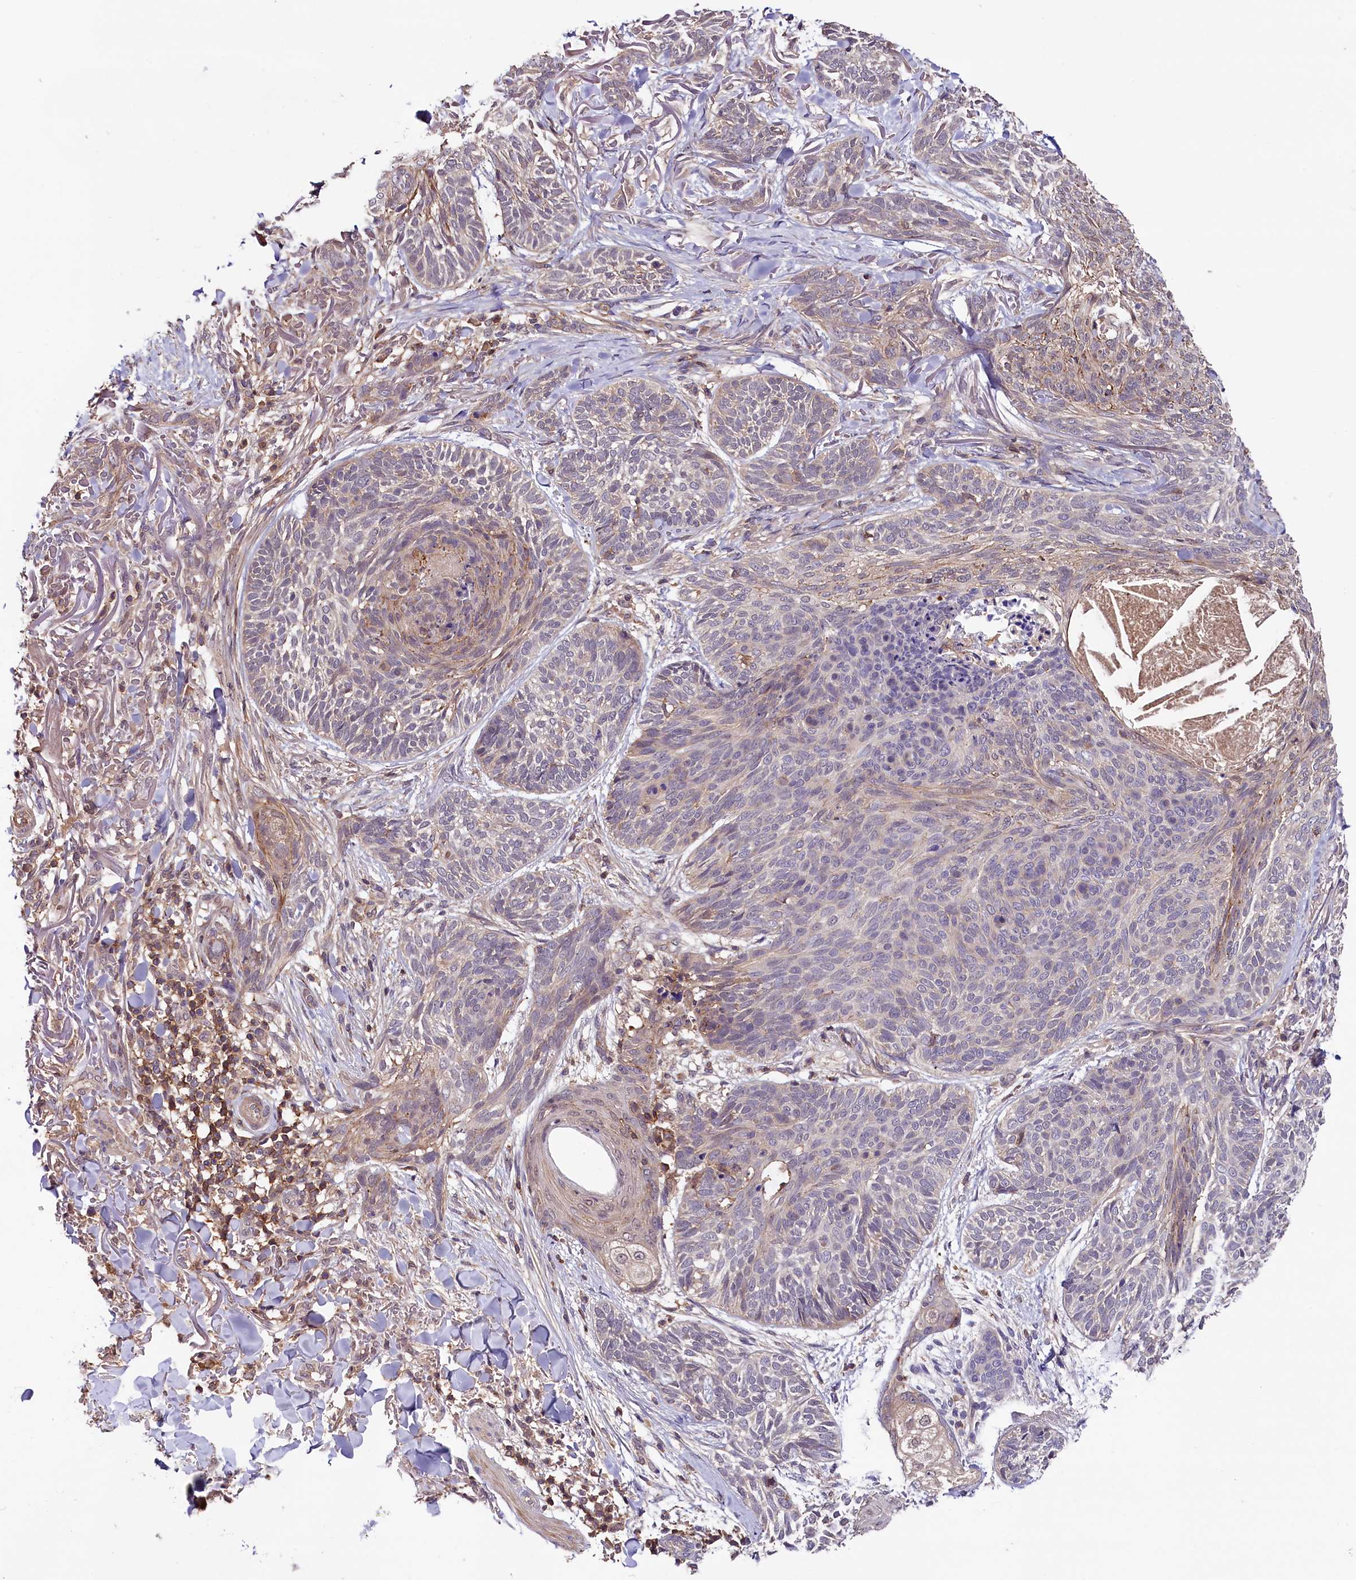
{"staining": {"intensity": "negative", "quantity": "none", "location": "none"}, "tissue": "skin cancer", "cell_type": "Tumor cells", "image_type": "cancer", "snomed": [{"axis": "morphology", "description": "Normal tissue, NOS"}, {"axis": "morphology", "description": "Basal cell carcinoma"}, {"axis": "topography", "description": "Skin"}], "caption": "Photomicrograph shows no significant protein expression in tumor cells of skin basal cell carcinoma.", "gene": "SKIDA1", "patient": {"sex": "male", "age": 66}}